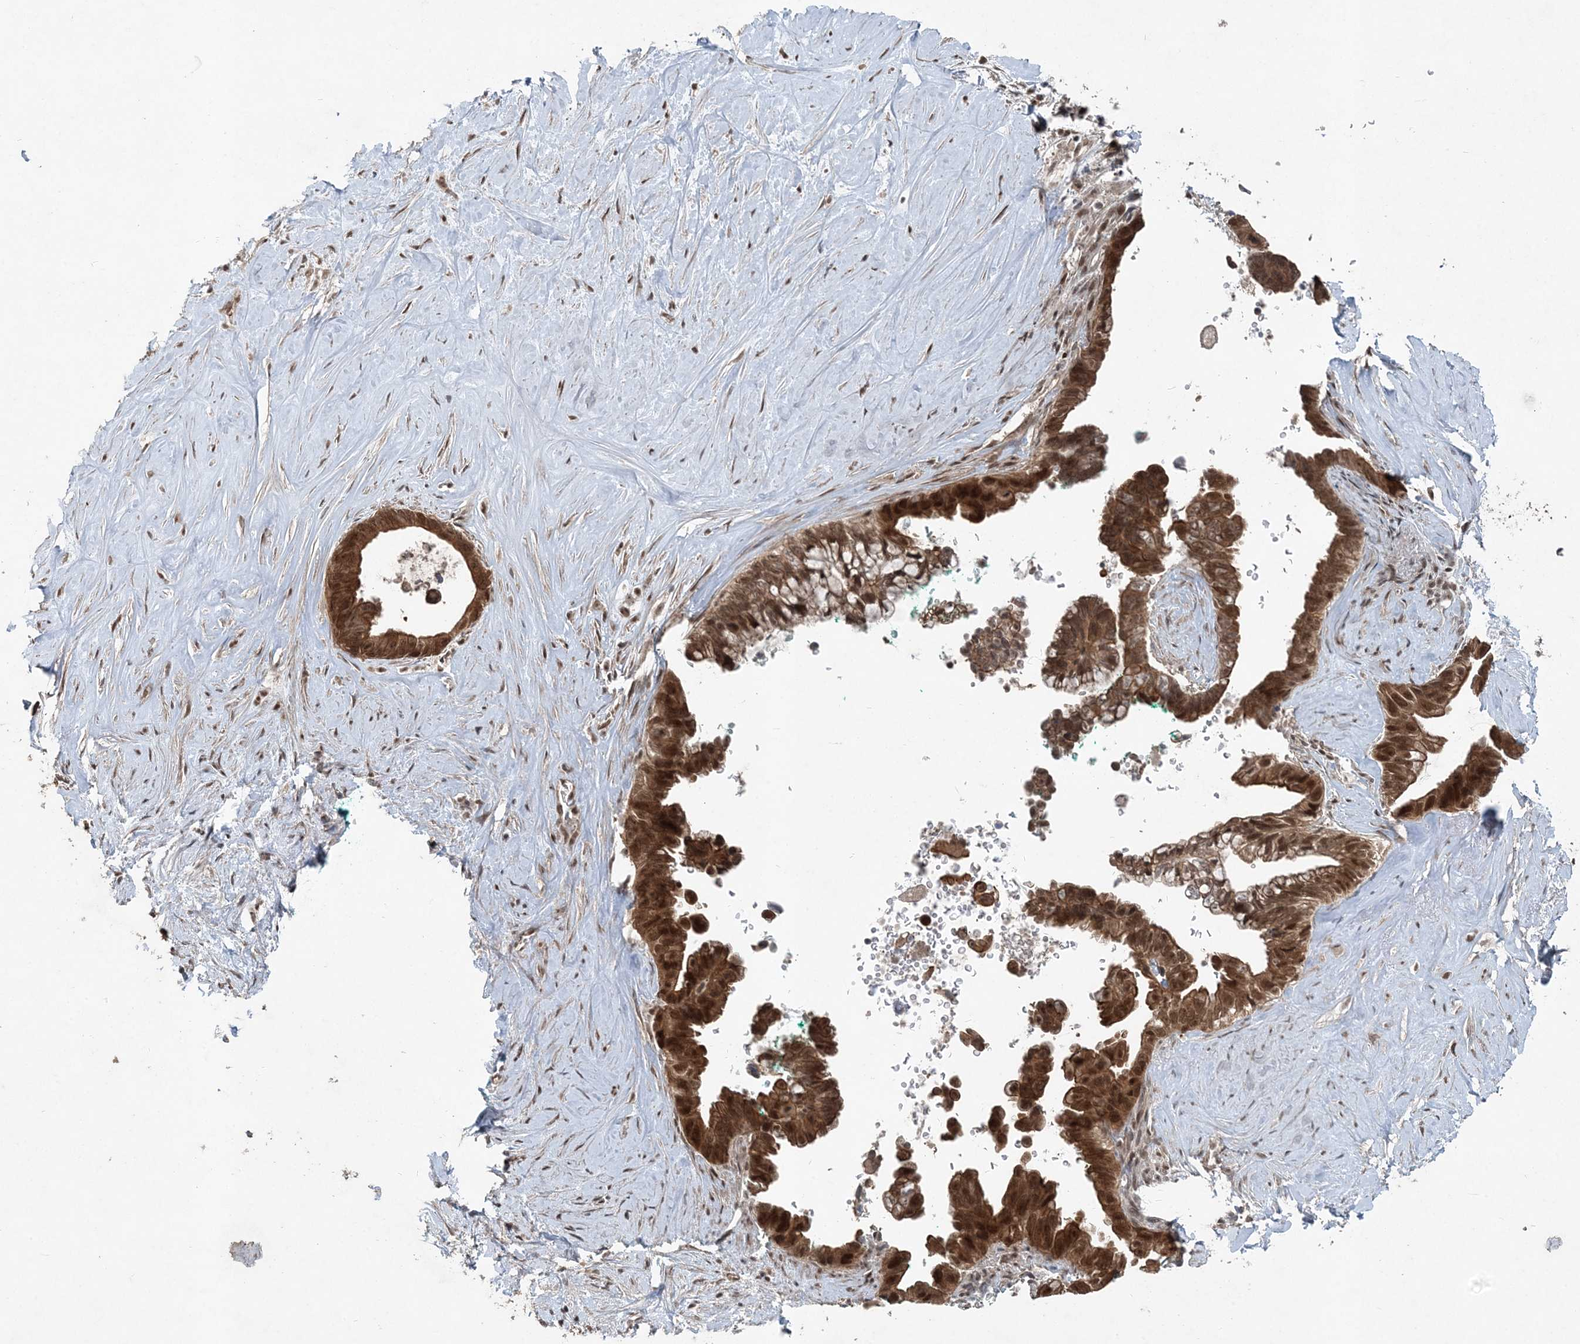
{"staining": {"intensity": "strong", "quantity": ">75%", "location": "cytoplasmic/membranous,nuclear"}, "tissue": "pancreatic cancer", "cell_type": "Tumor cells", "image_type": "cancer", "snomed": [{"axis": "morphology", "description": "Adenocarcinoma, NOS"}, {"axis": "topography", "description": "Pancreas"}], "caption": "Immunohistochemistry (IHC) of adenocarcinoma (pancreatic) demonstrates high levels of strong cytoplasmic/membranous and nuclear expression in approximately >75% of tumor cells.", "gene": "QTRT2", "patient": {"sex": "female", "age": 72}}